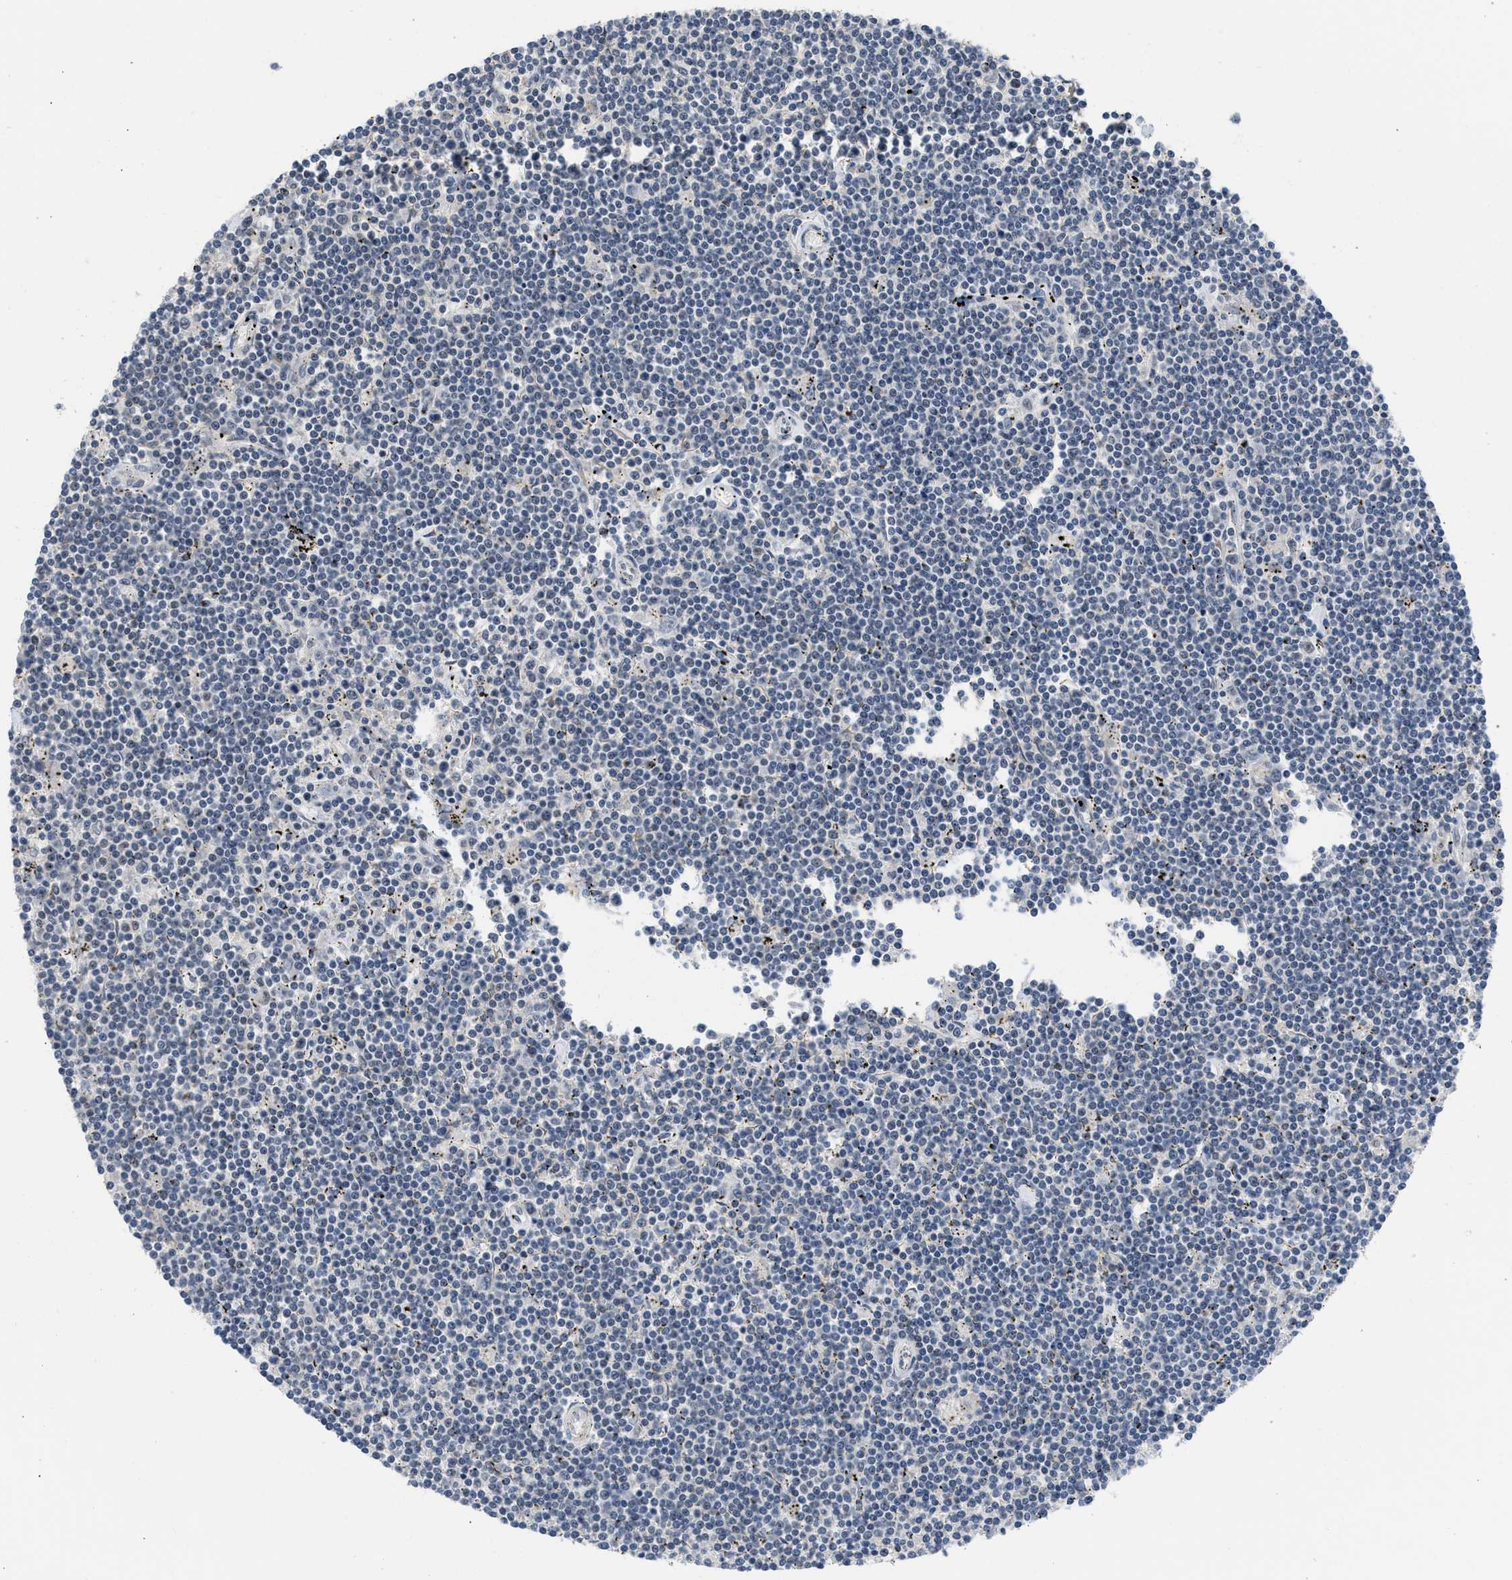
{"staining": {"intensity": "negative", "quantity": "none", "location": "none"}, "tissue": "lymphoma", "cell_type": "Tumor cells", "image_type": "cancer", "snomed": [{"axis": "morphology", "description": "Malignant lymphoma, non-Hodgkin's type, Low grade"}, {"axis": "topography", "description": "Spleen"}], "caption": "Tumor cells show no significant positivity in lymphoma.", "gene": "TERF2IP", "patient": {"sex": "male", "age": 76}}